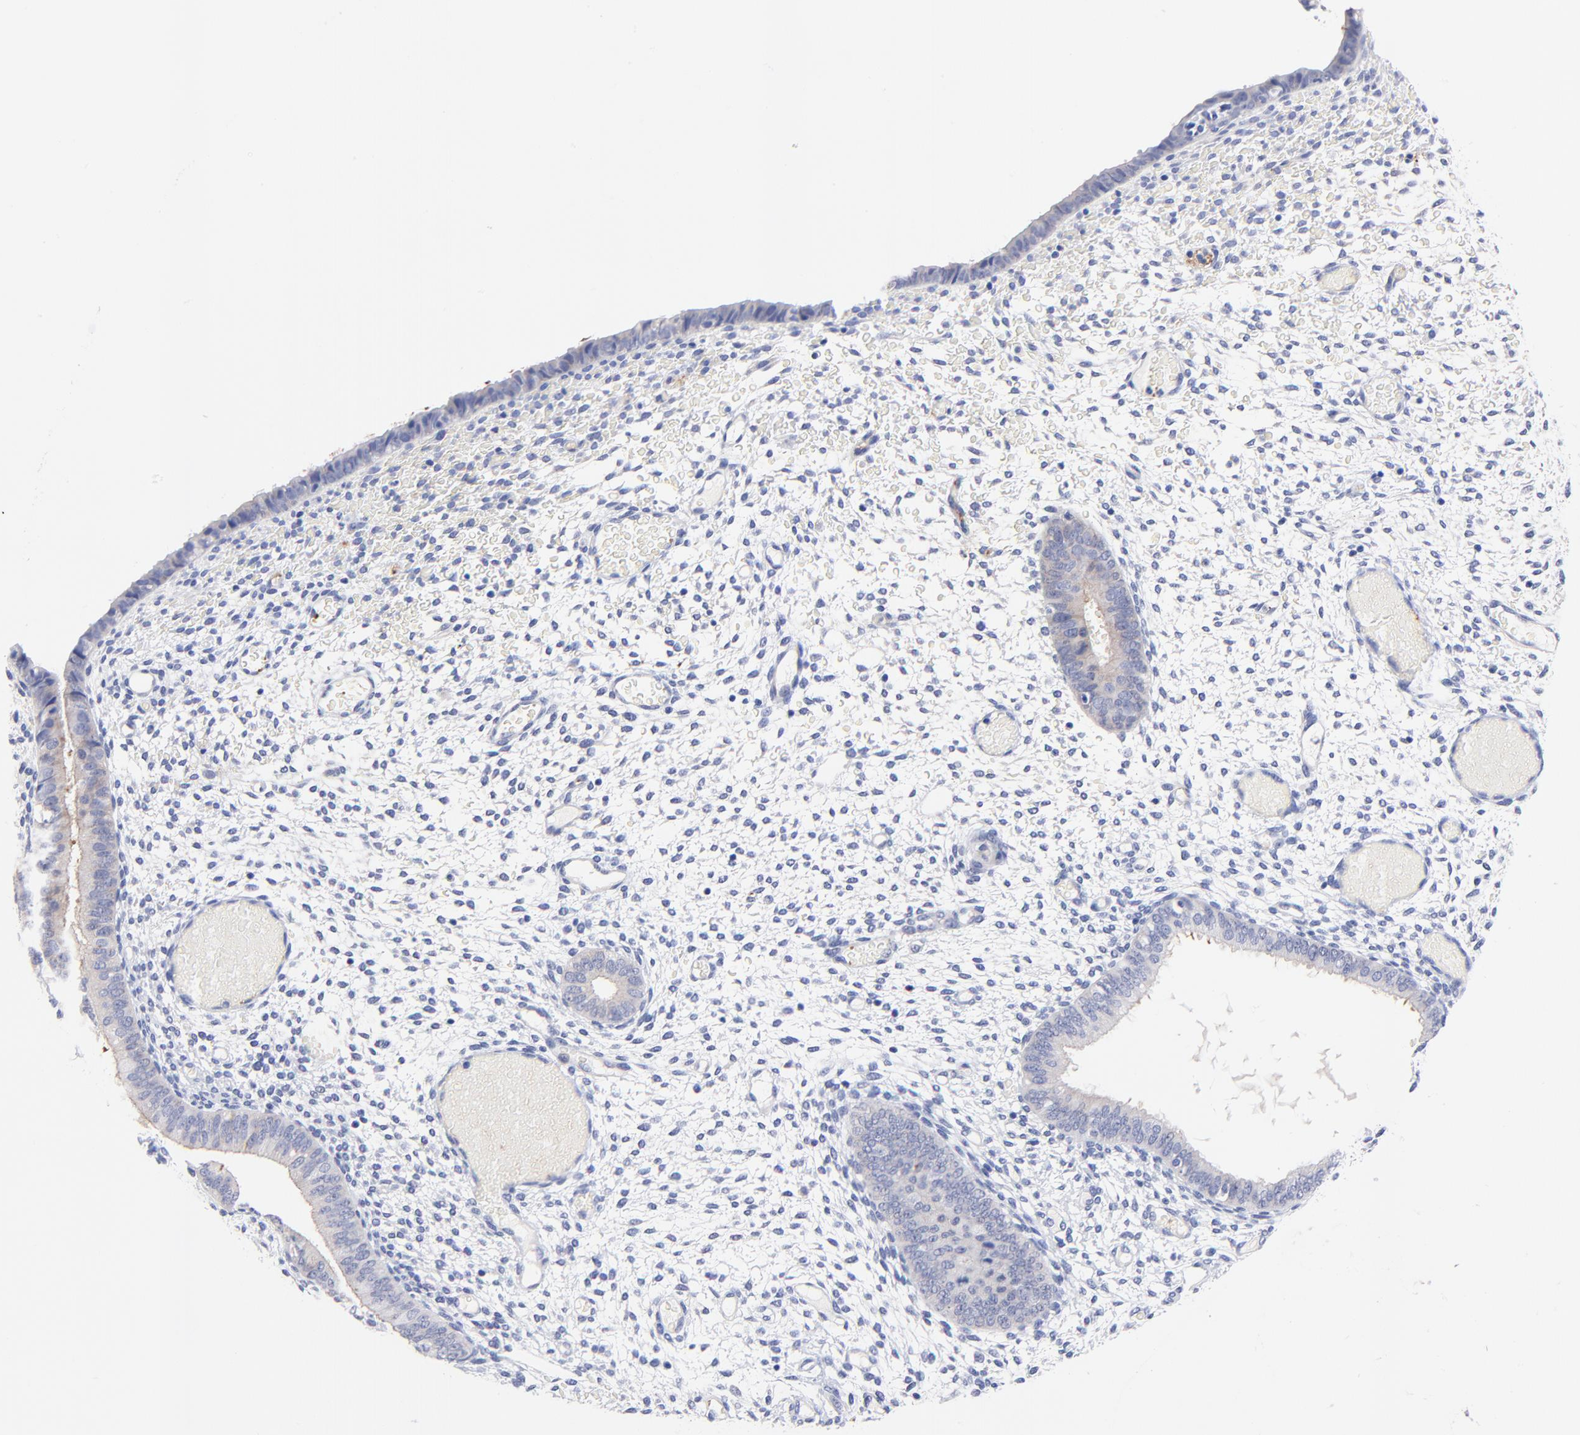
{"staining": {"intensity": "negative", "quantity": "none", "location": "none"}, "tissue": "endometrium", "cell_type": "Cells in endometrial stroma", "image_type": "normal", "snomed": [{"axis": "morphology", "description": "Normal tissue, NOS"}, {"axis": "topography", "description": "Endometrium"}], "caption": "IHC of normal human endometrium reveals no positivity in cells in endometrial stroma.", "gene": "FAM117B", "patient": {"sex": "female", "age": 42}}